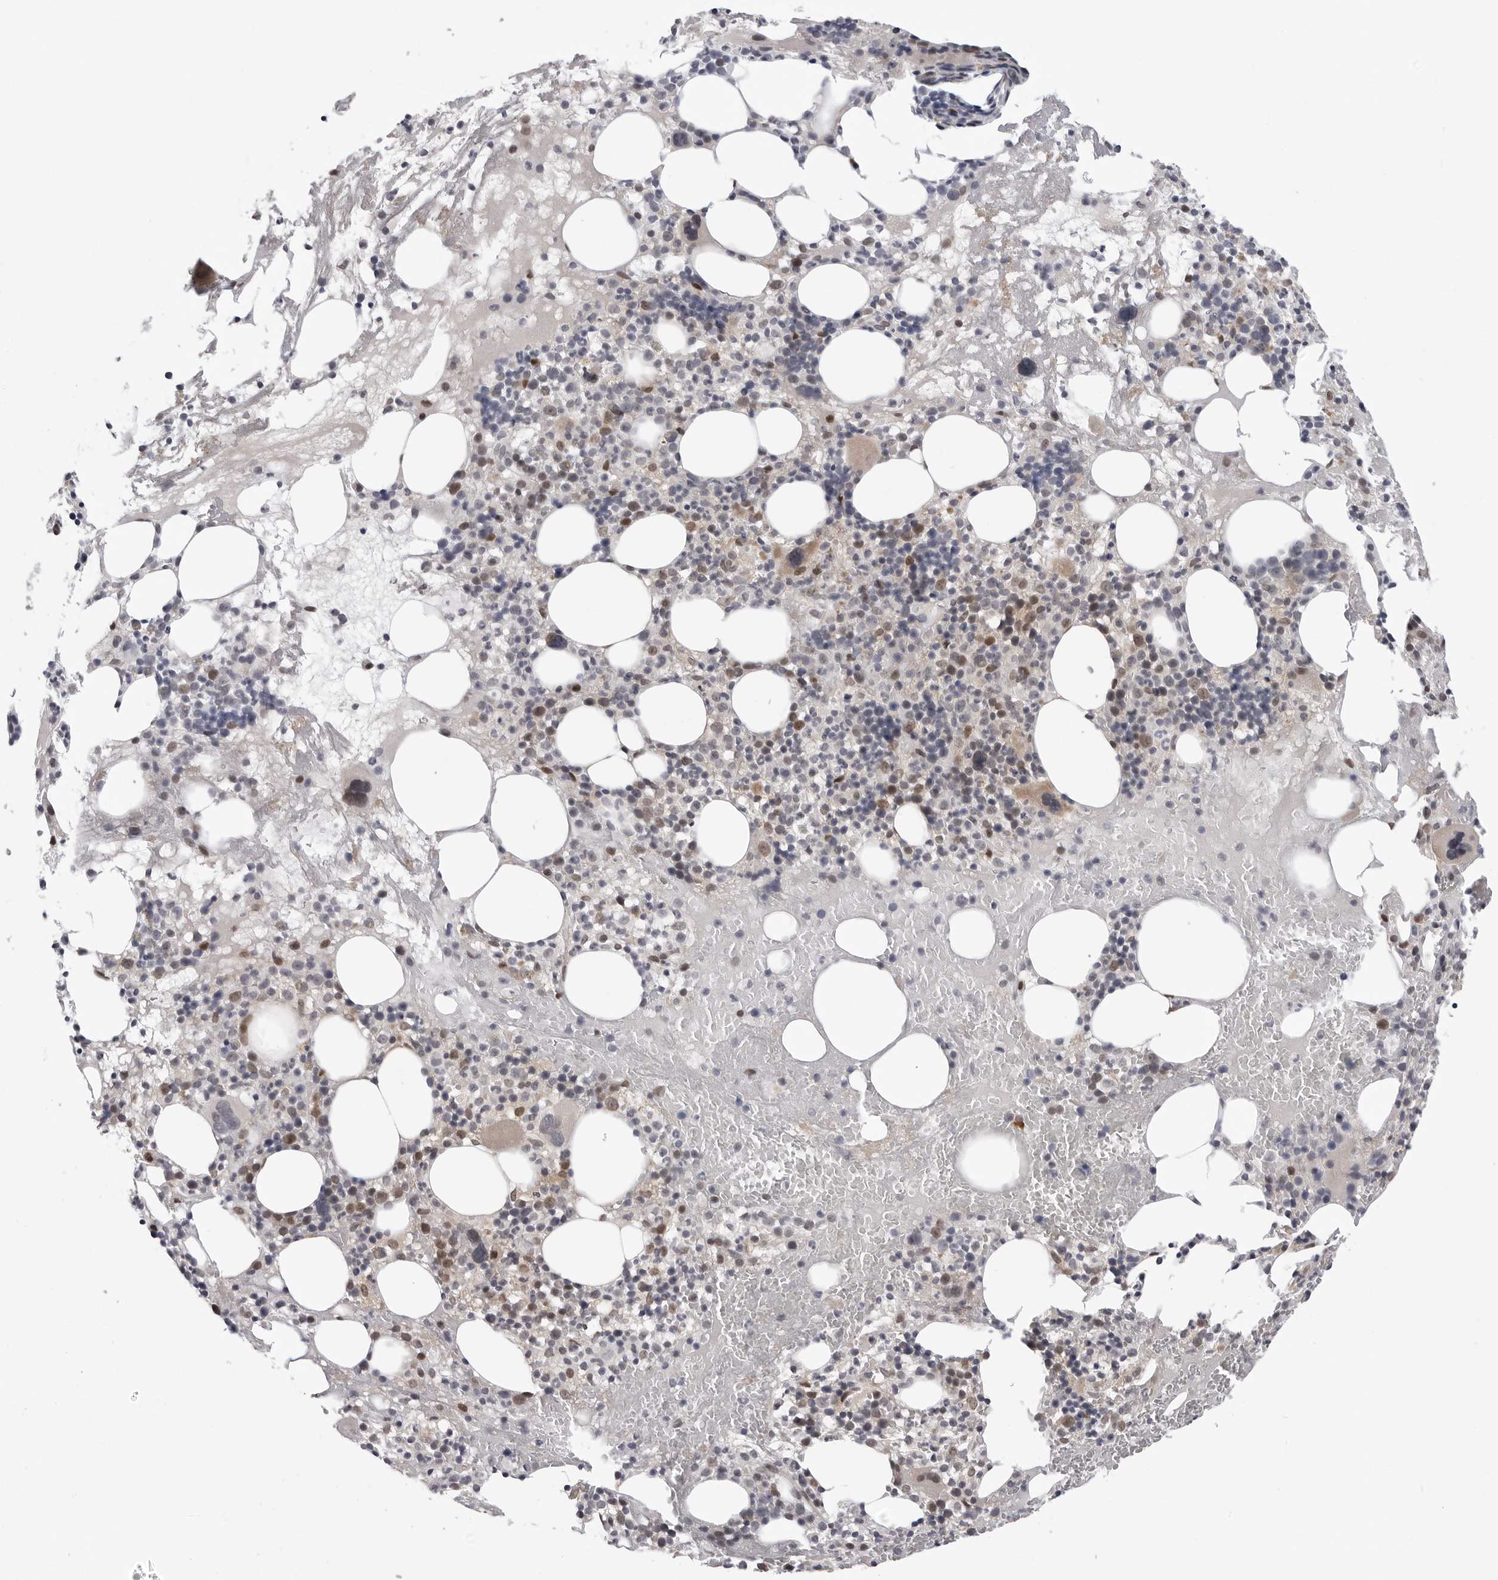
{"staining": {"intensity": "moderate", "quantity": "<25%", "location": "cytoplasmic/membranous,nuclear"}, "tissue": "bone marrow", "cell_type": "Hematopoietic cells", "image_type": "normal", "snomed": [{"axis": "morphology", "description": "Normal tissue, NOS"}, {"axis": "morphology", "description": "Inflammation, NOS"}, {"axis": "topography", "description": "Bone marrow"}], "caption": "This image shows immunohistochemistry (IHC) staining of benign human bone marrow, with low moderate cytoplasmic/membranous,nuclear staining in about <25% of hematopoietic cells.", "gene": "PNPO", "patient": {"sex": "female", "age": 77}}